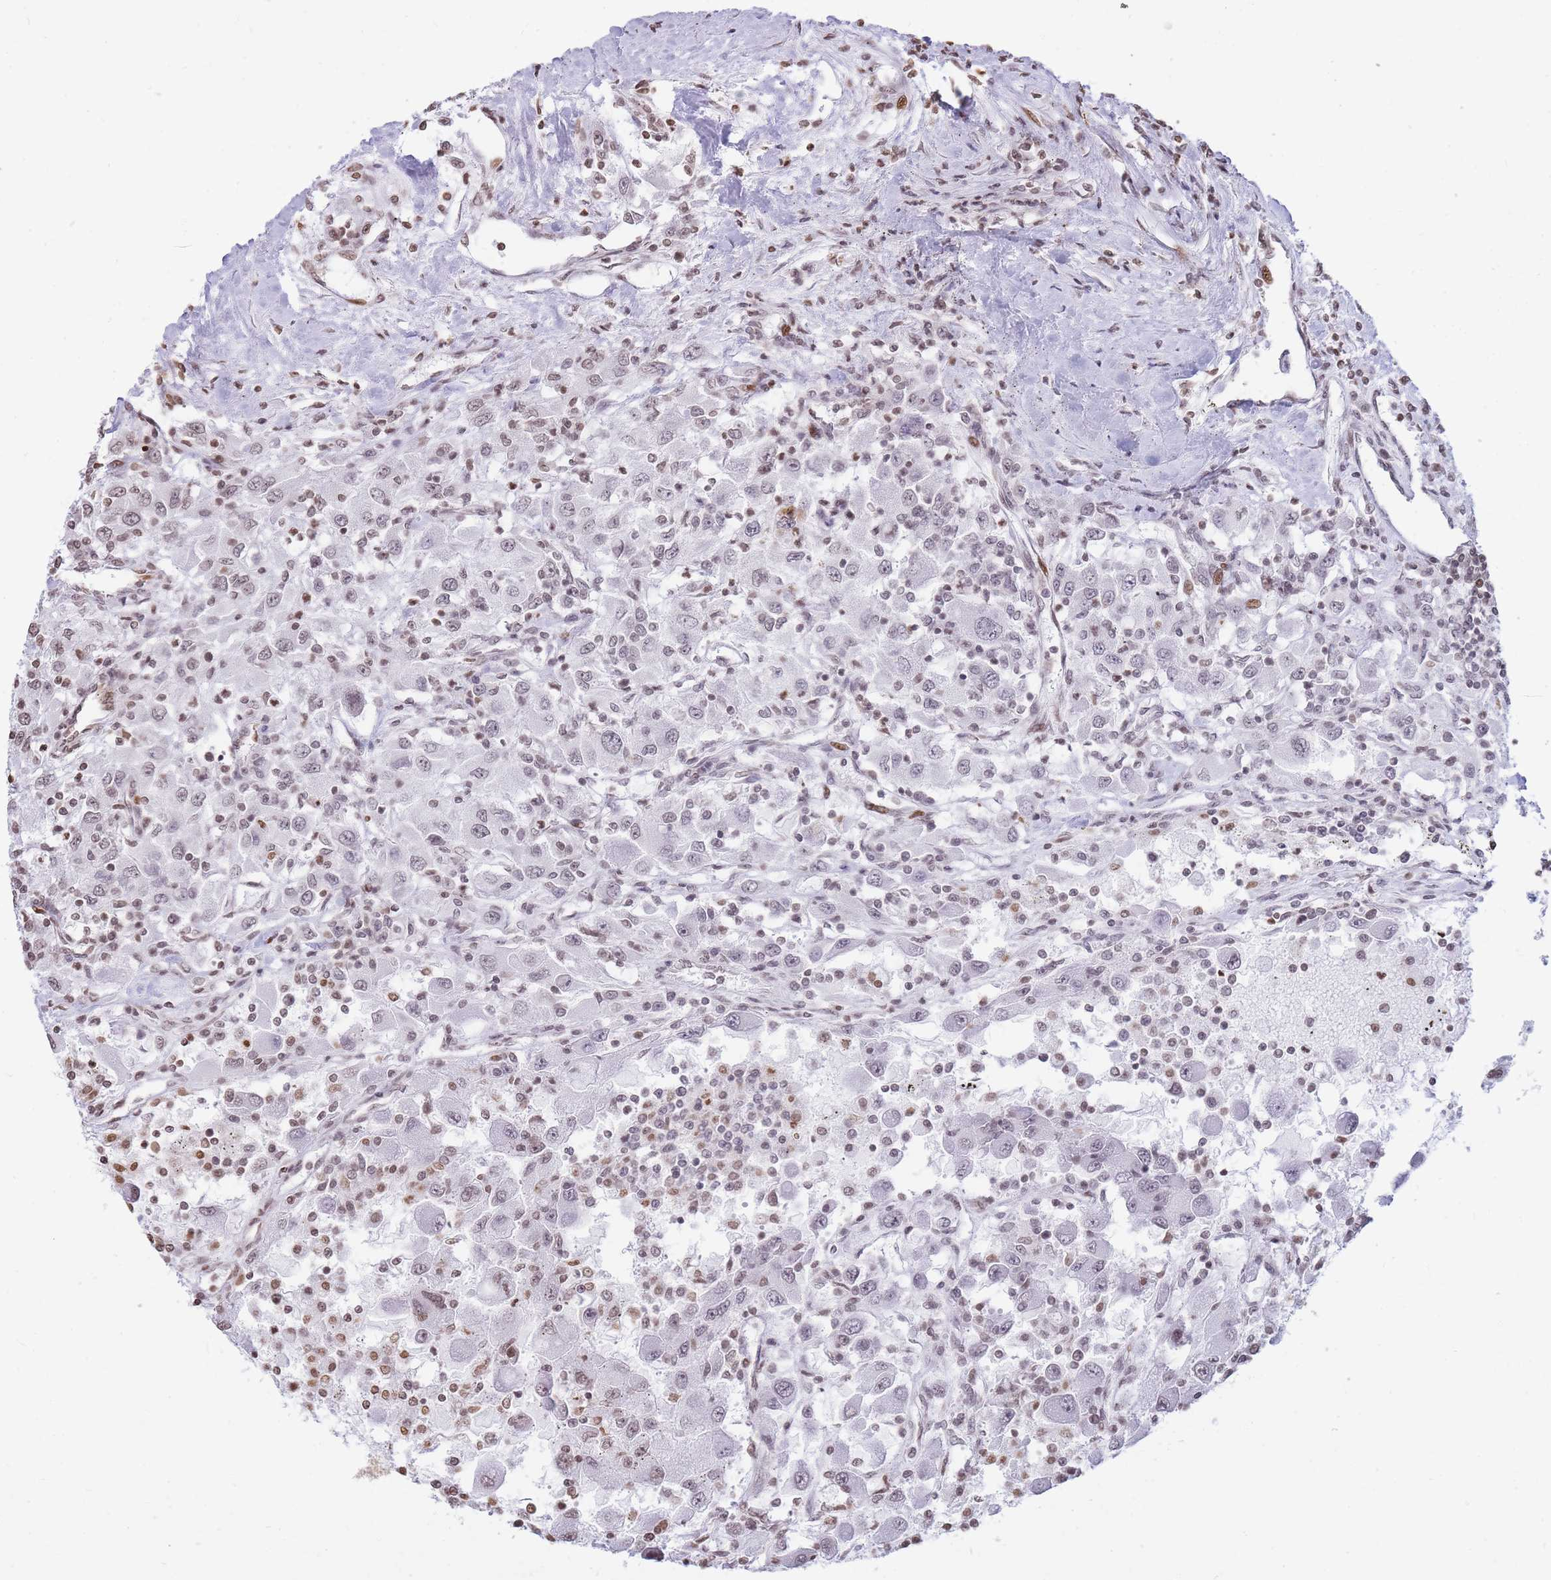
{"staining": {"intensity": "weak", "quantity": "<25%", "location": "nuclear"}, "tissue": "renal cancer", "cell_type": "Tumor cells", "image_type": "cancer", "snomed": [{"axis": "morphology", "description": "Adenocarcinoma, NOS"}, {"axis": "topography", "description": "Kidney"}], "caption": "Immunohistochemistry histopathology image of renal adenocarcinoma stained for a protein (brown), which demonstrates no positivity in tumor cells.", "gene": "SHISAL1", "patient": {"sex": "female", "age": 67}}